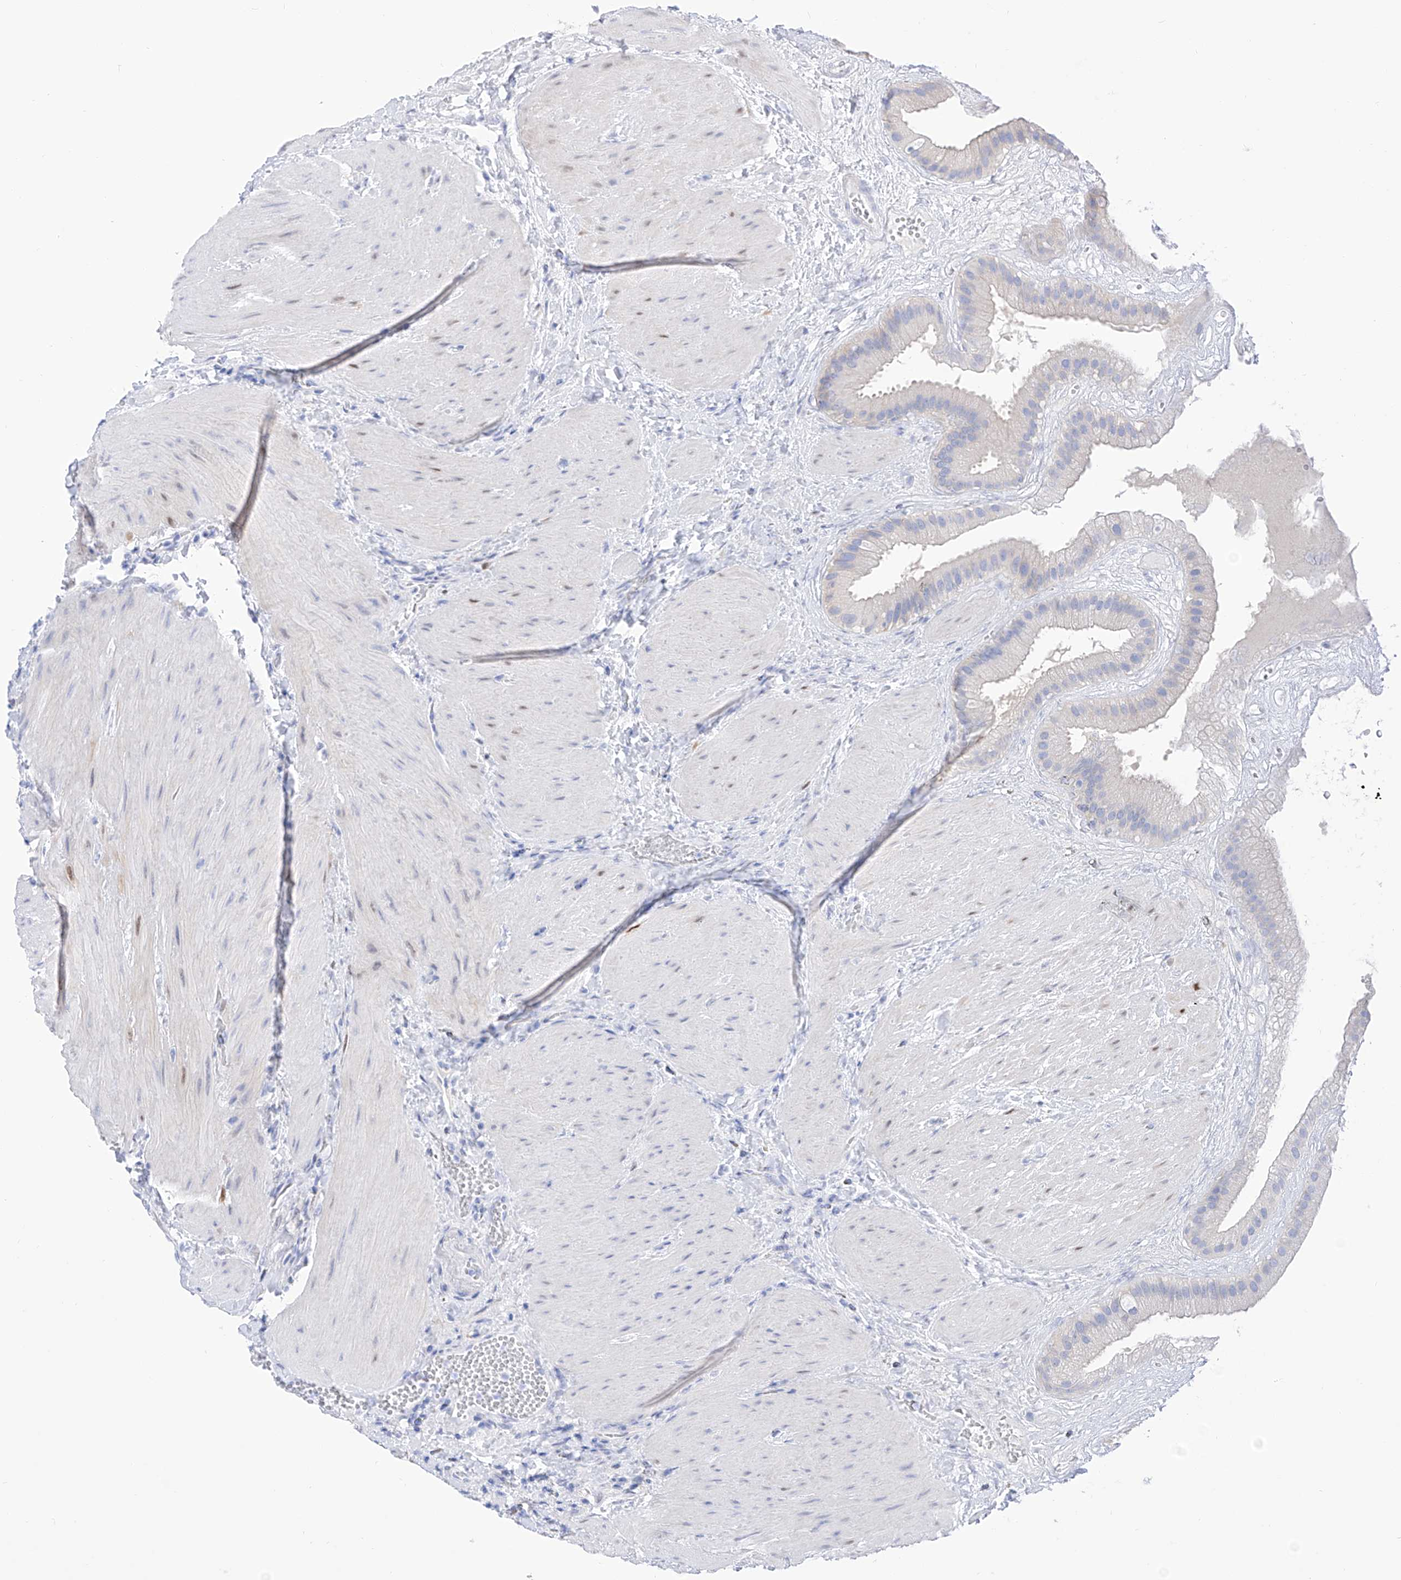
{"staining": {"intensity": "weak", "quantity": "<25%", "location": "cytoplasmic/membranous"}, "tissue": "gallbladder", "cell_type": "Glandular cells", "image_type": "normal", "snomed": [{"axis": "morphology", "description": "Normal tissue, NOS"}, {"axis": "topography", "description": "Gallbladder"}], "caption": "DAB immunohistochemical staining of normal human gallbladder exhibits no significant expression in glandular cells. The staining was performed using DAB to visualize the protein expression in brown, while the nuclei were stained in blue with hematoxylin (Magnification: 20x).", "gene": "TRPC7", "patient": {"sex": "male", "age": 55}}